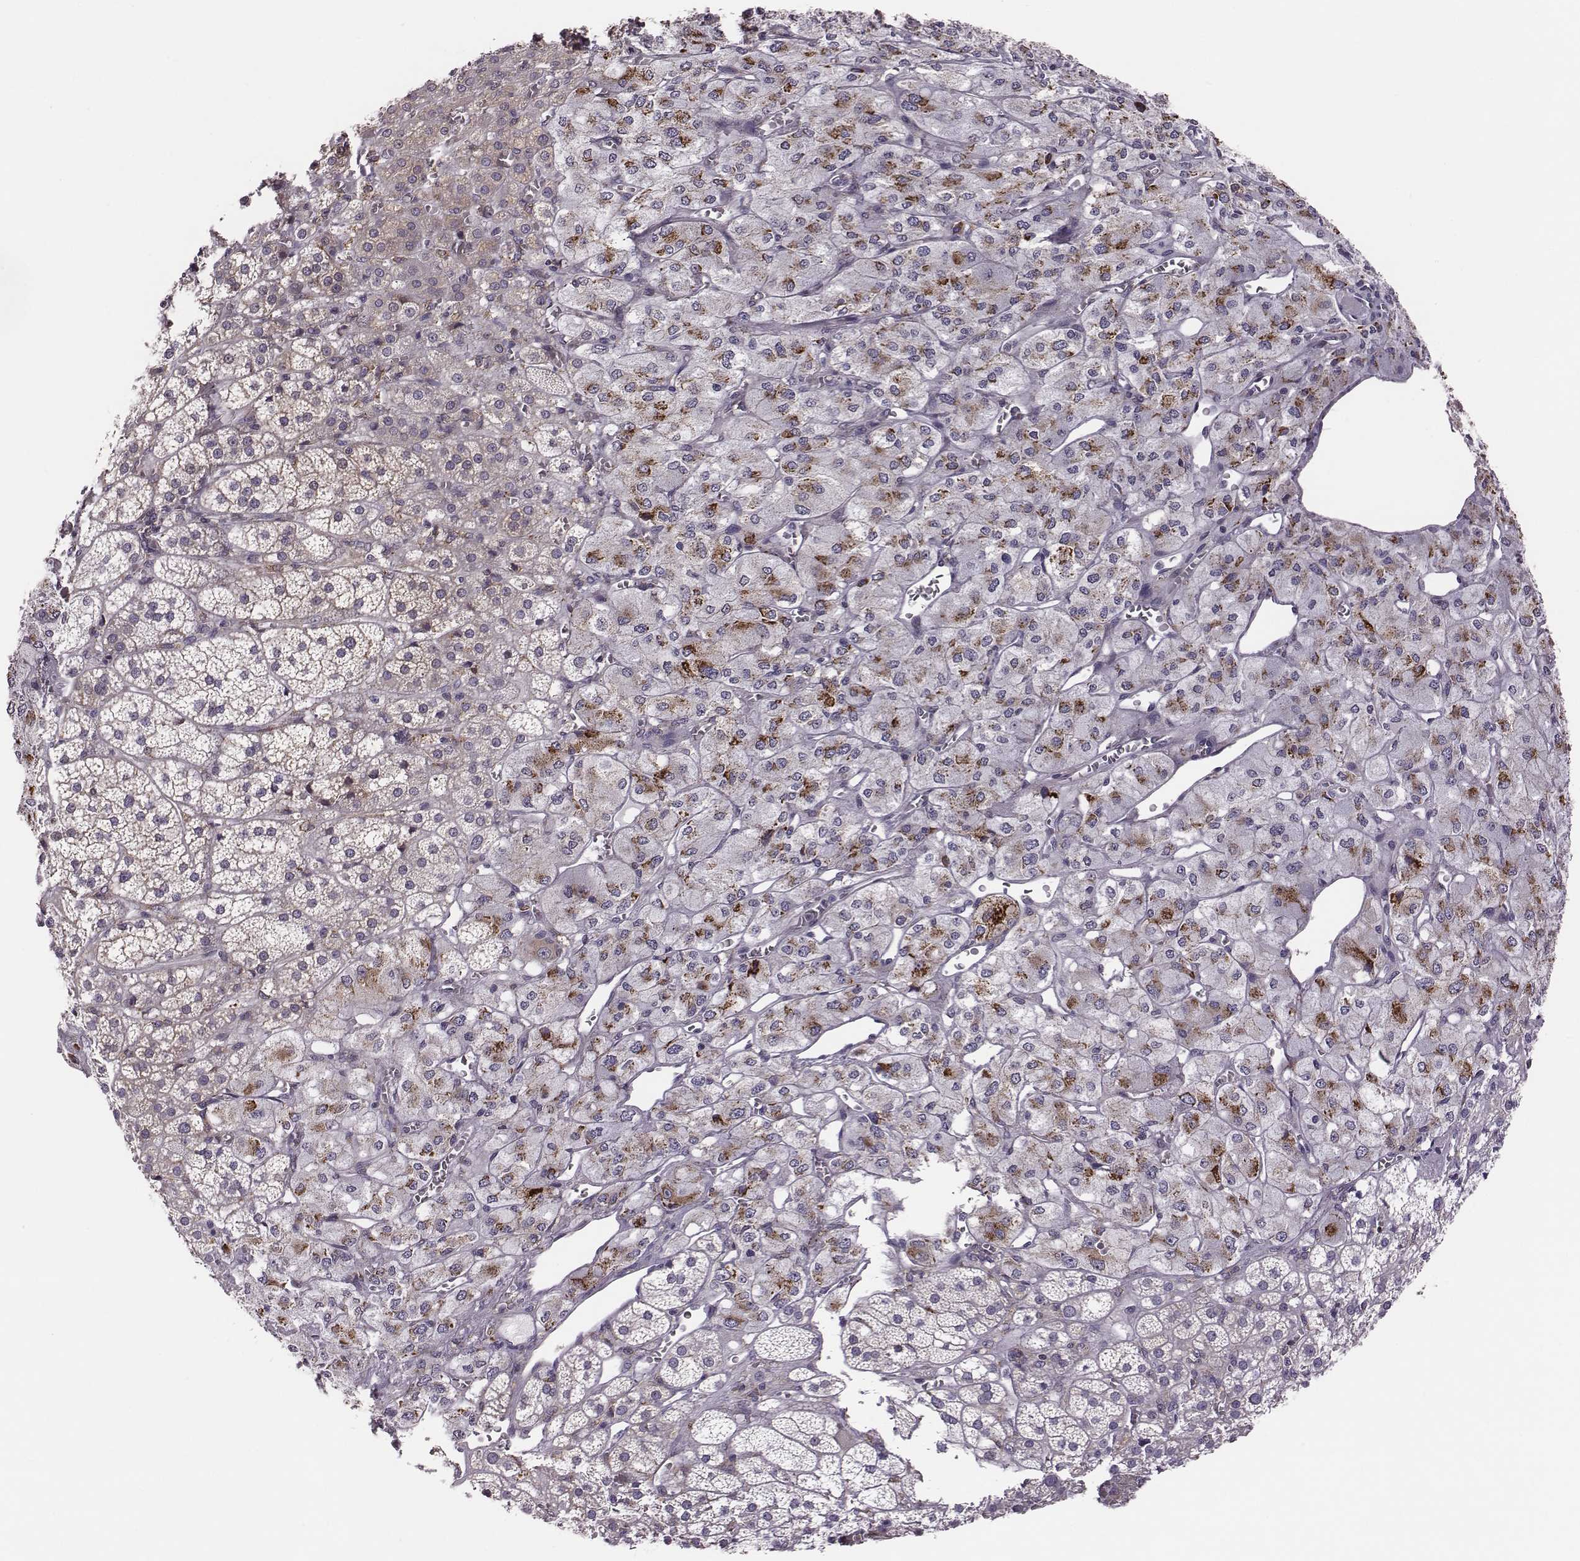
{"staining": {"intensity": "strong", "quantity": "25%-75%", "location": "cytoplasmic/membranous"}, "tissue": "adrenal gland", "cell_type": "Glandular cells", "image_type": "normal", "snomed": [{"axis": "morphology", "description": "Normal tissue, NOS"}, {"axis": "topography", "description": "Adrenal gland"}], "caption": "IHC of unremarkable human adrenal gland shows high levels of strong cytoplasmic/membranous positivity in about 25%-75% of glandular cells.", "gene": "SELENOI", "patient": {"sex": "female", "age": 60}}